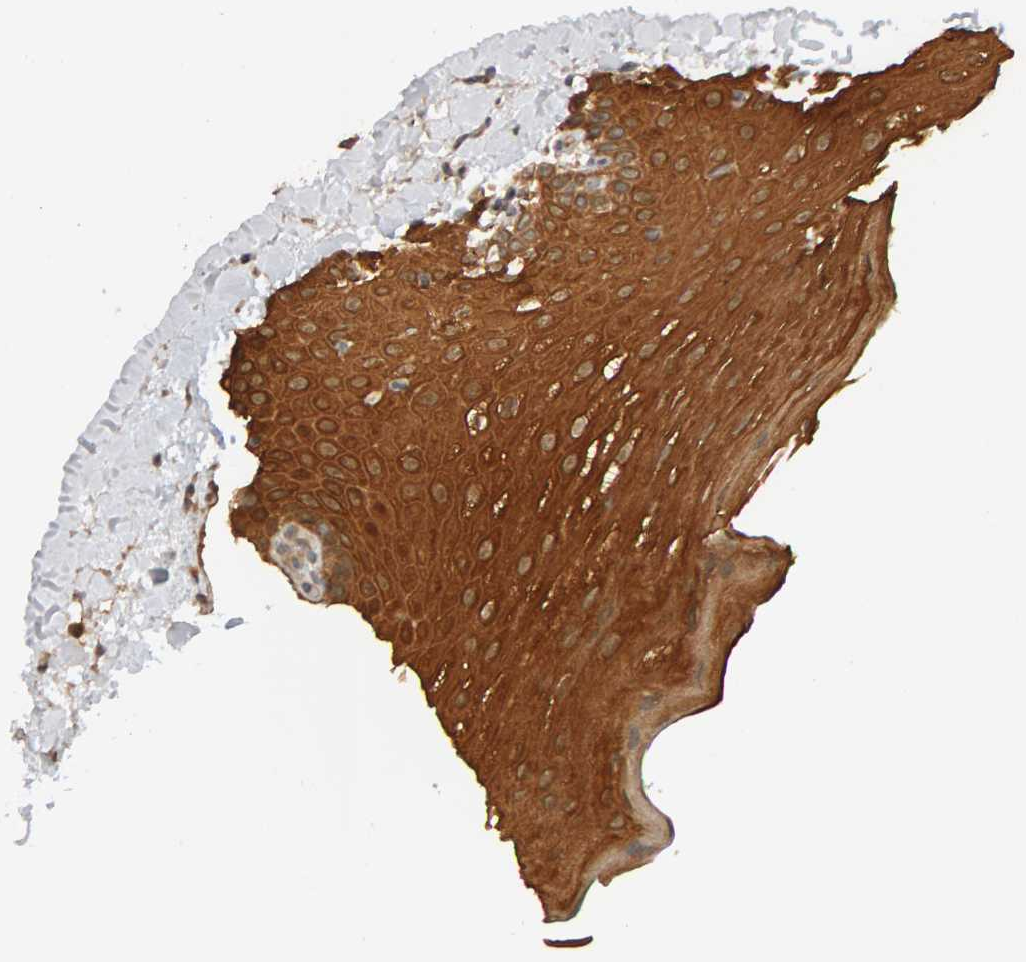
{"staining": {"intensity": "moderate", "quantity": ">75%", "location": "cytoplasmic/membranous"}, "tissue": "oral mucosa", "cell_type": "Squamous epithelial cells", "image_type": "normal", "snomed": [{"axis": "morphology", "description": "Normal tissue, NOS"}, {"axis": "topography", "description": "Skin"}, {"axis": "topography", "description": "Oral tissue"}], "caption": "Oral mucosa stained with IHC reveals moderate cytoplasmic/membranous positivity in approximately >75% of squamous epithelial cells.", "gene": "DNAJC7", "patient": {"sex": "male", "age": 84}}